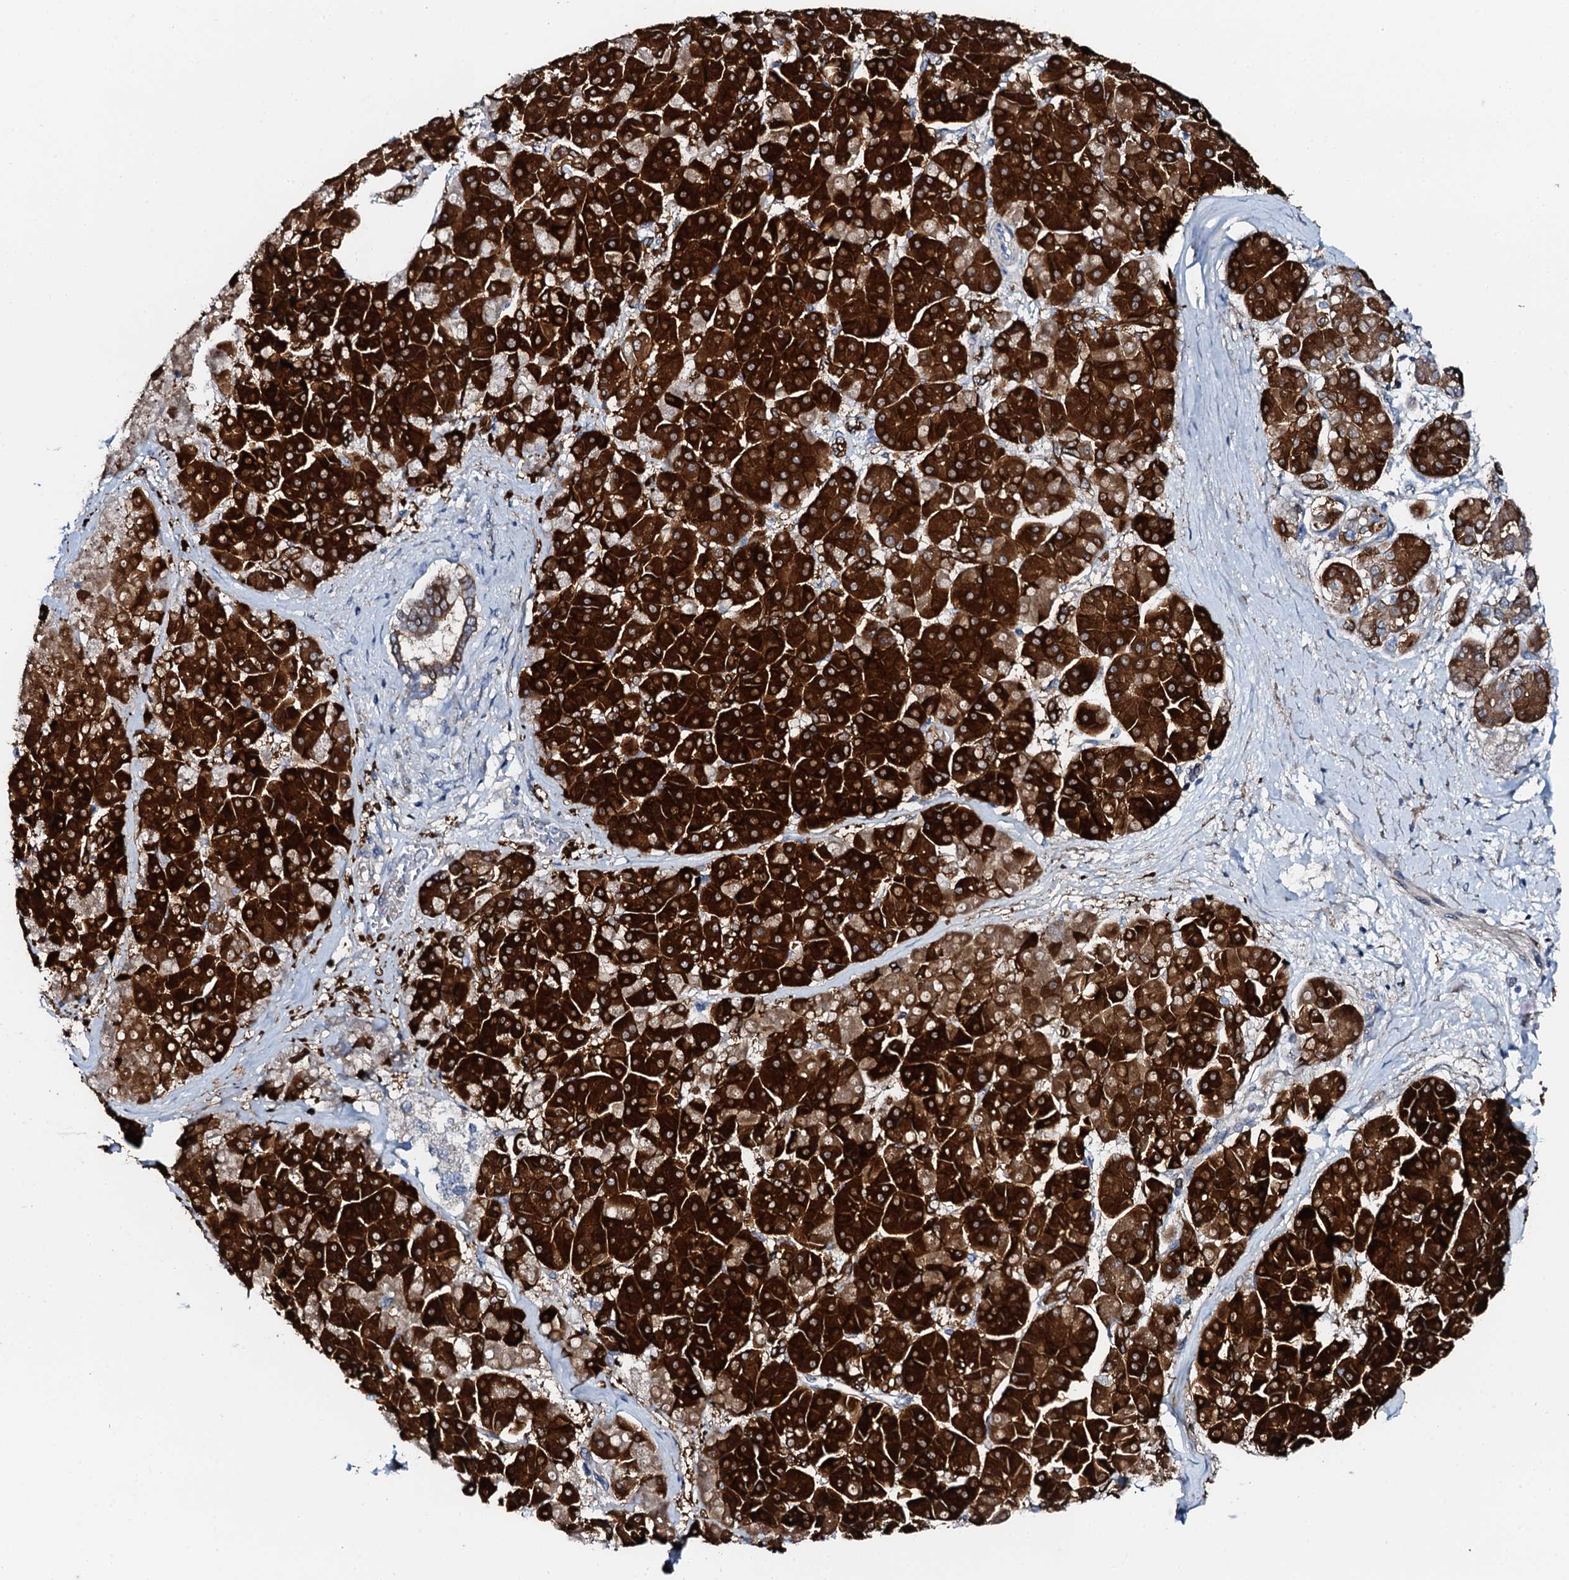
{"staining": {"intensity": "strong", "quantity": ">75%", "location": "cytoplasmic/membranous"}, "tissue": "pancreatic cancer", "cell_type": "Tumor cells", "image_type": "cancer", "snomed": [{"axis": "morphology", "description": "Normal tissue, NOS"}, {"axis": "morphology", "description": "Adenocarcinoma, NOS"}, {"axis": "topography", "description": "Pancreas"}], "caption": "Protein staining demonstrates strong cytoplasmic/membranous expression in approximately >75% of tumor cells in pancreatic cancer (adenocarcinoma). (DAB = brown stain, brightfield microscopy at high magnification).", "gene": "GFOD2", "patient": {"sex": "female", "age": 68}}